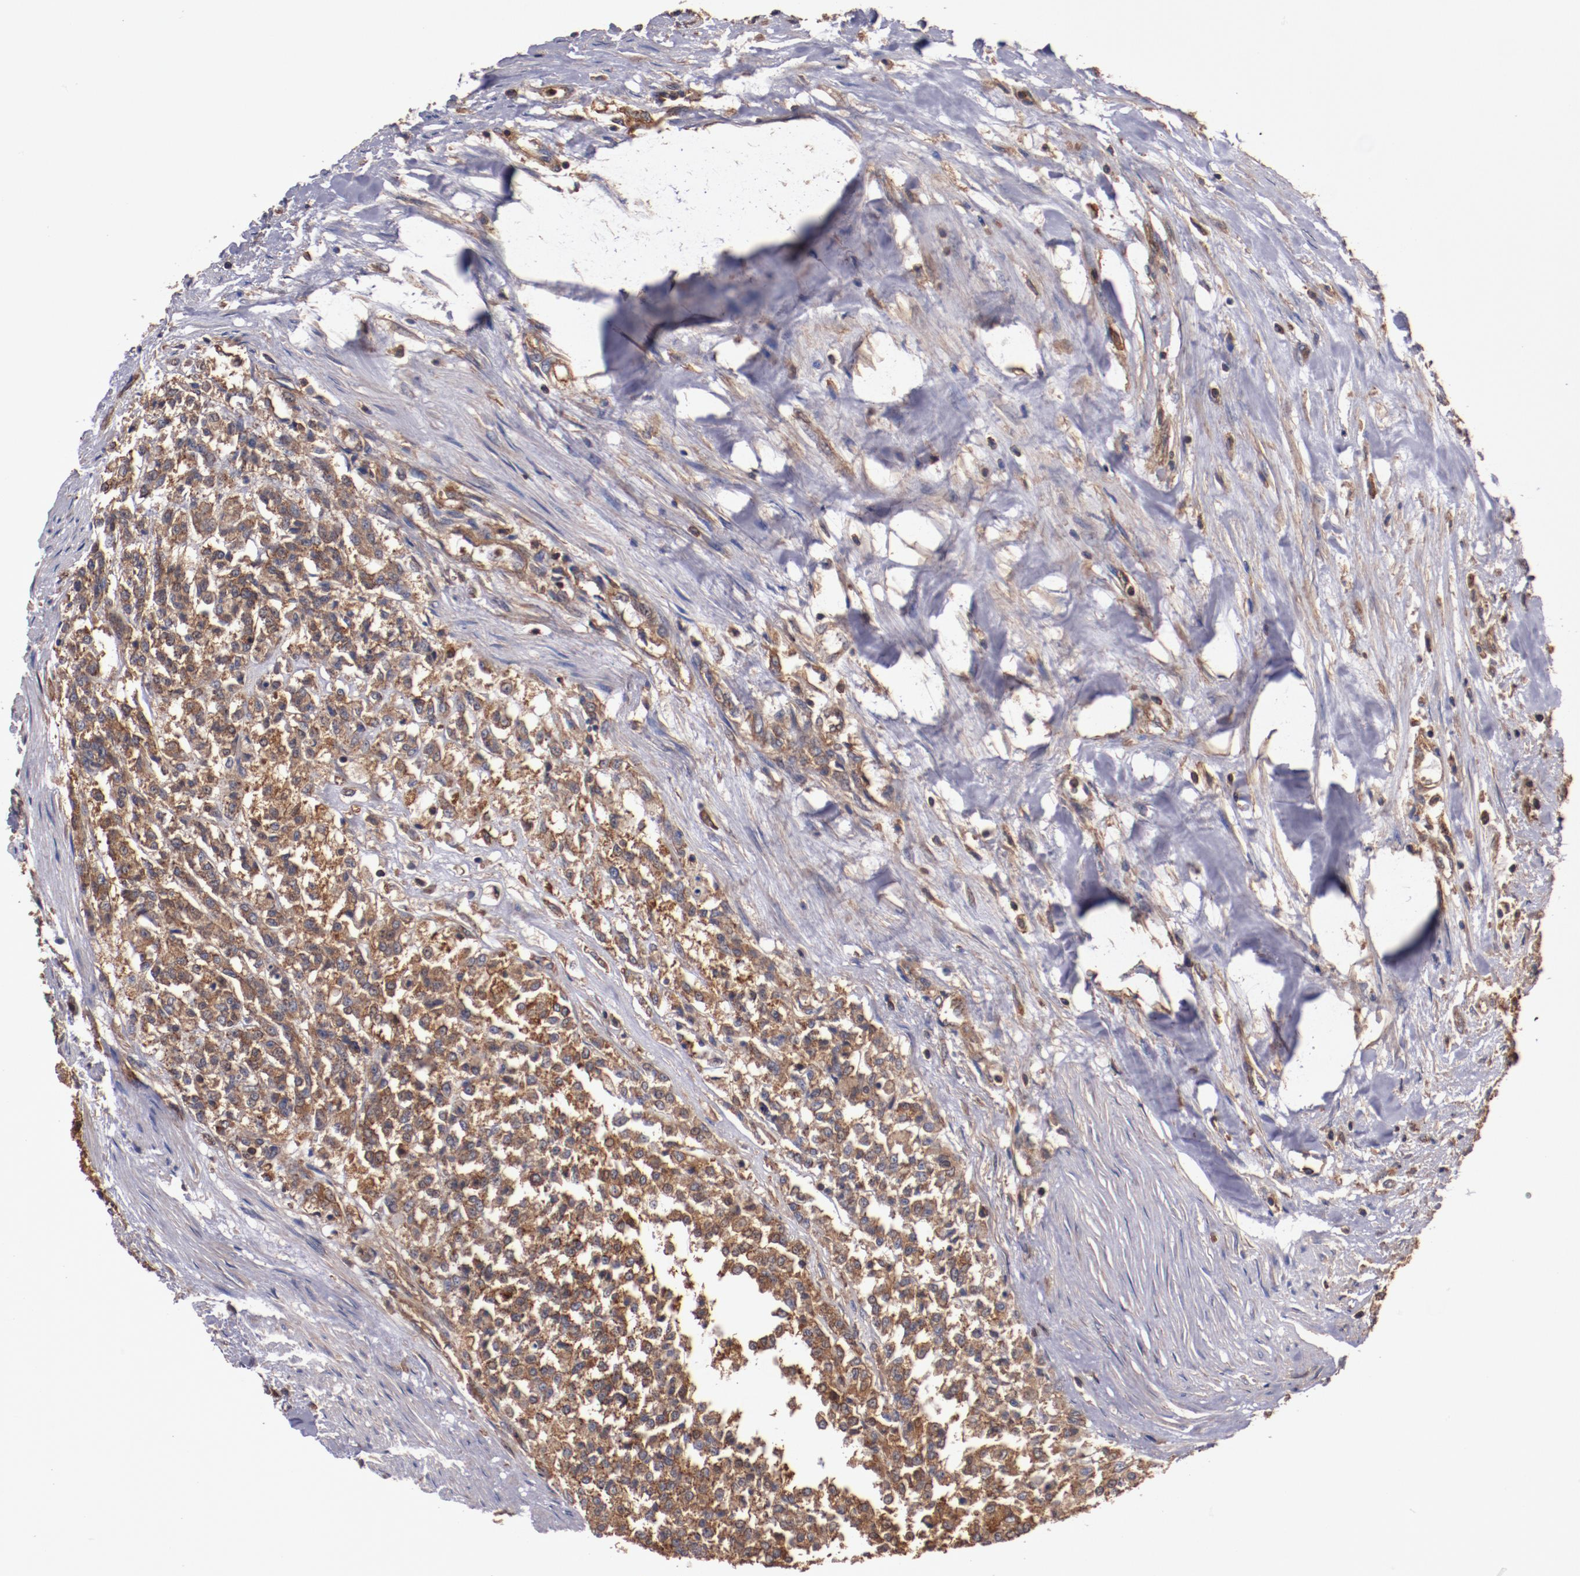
{"staining": {"intensity": "strong", "quantity": ">75%", "location": "cytoplasmic/membranous"}, "tissue": "testis cancer", "cell_type": "Tumor cells", "image_type": "cancer", "snomed": [{"axis": "morphology", "description": "Seminoma, NOS"}, {"axis": "topography", "description": "Testis"}], "caption": "Strong cytoplasmic/membranous protein expression is identified in approximately >75% of tumor cells in testis cancer.", "gene": "TMOD3", "patient": {"sex": "male", "age": 59}}